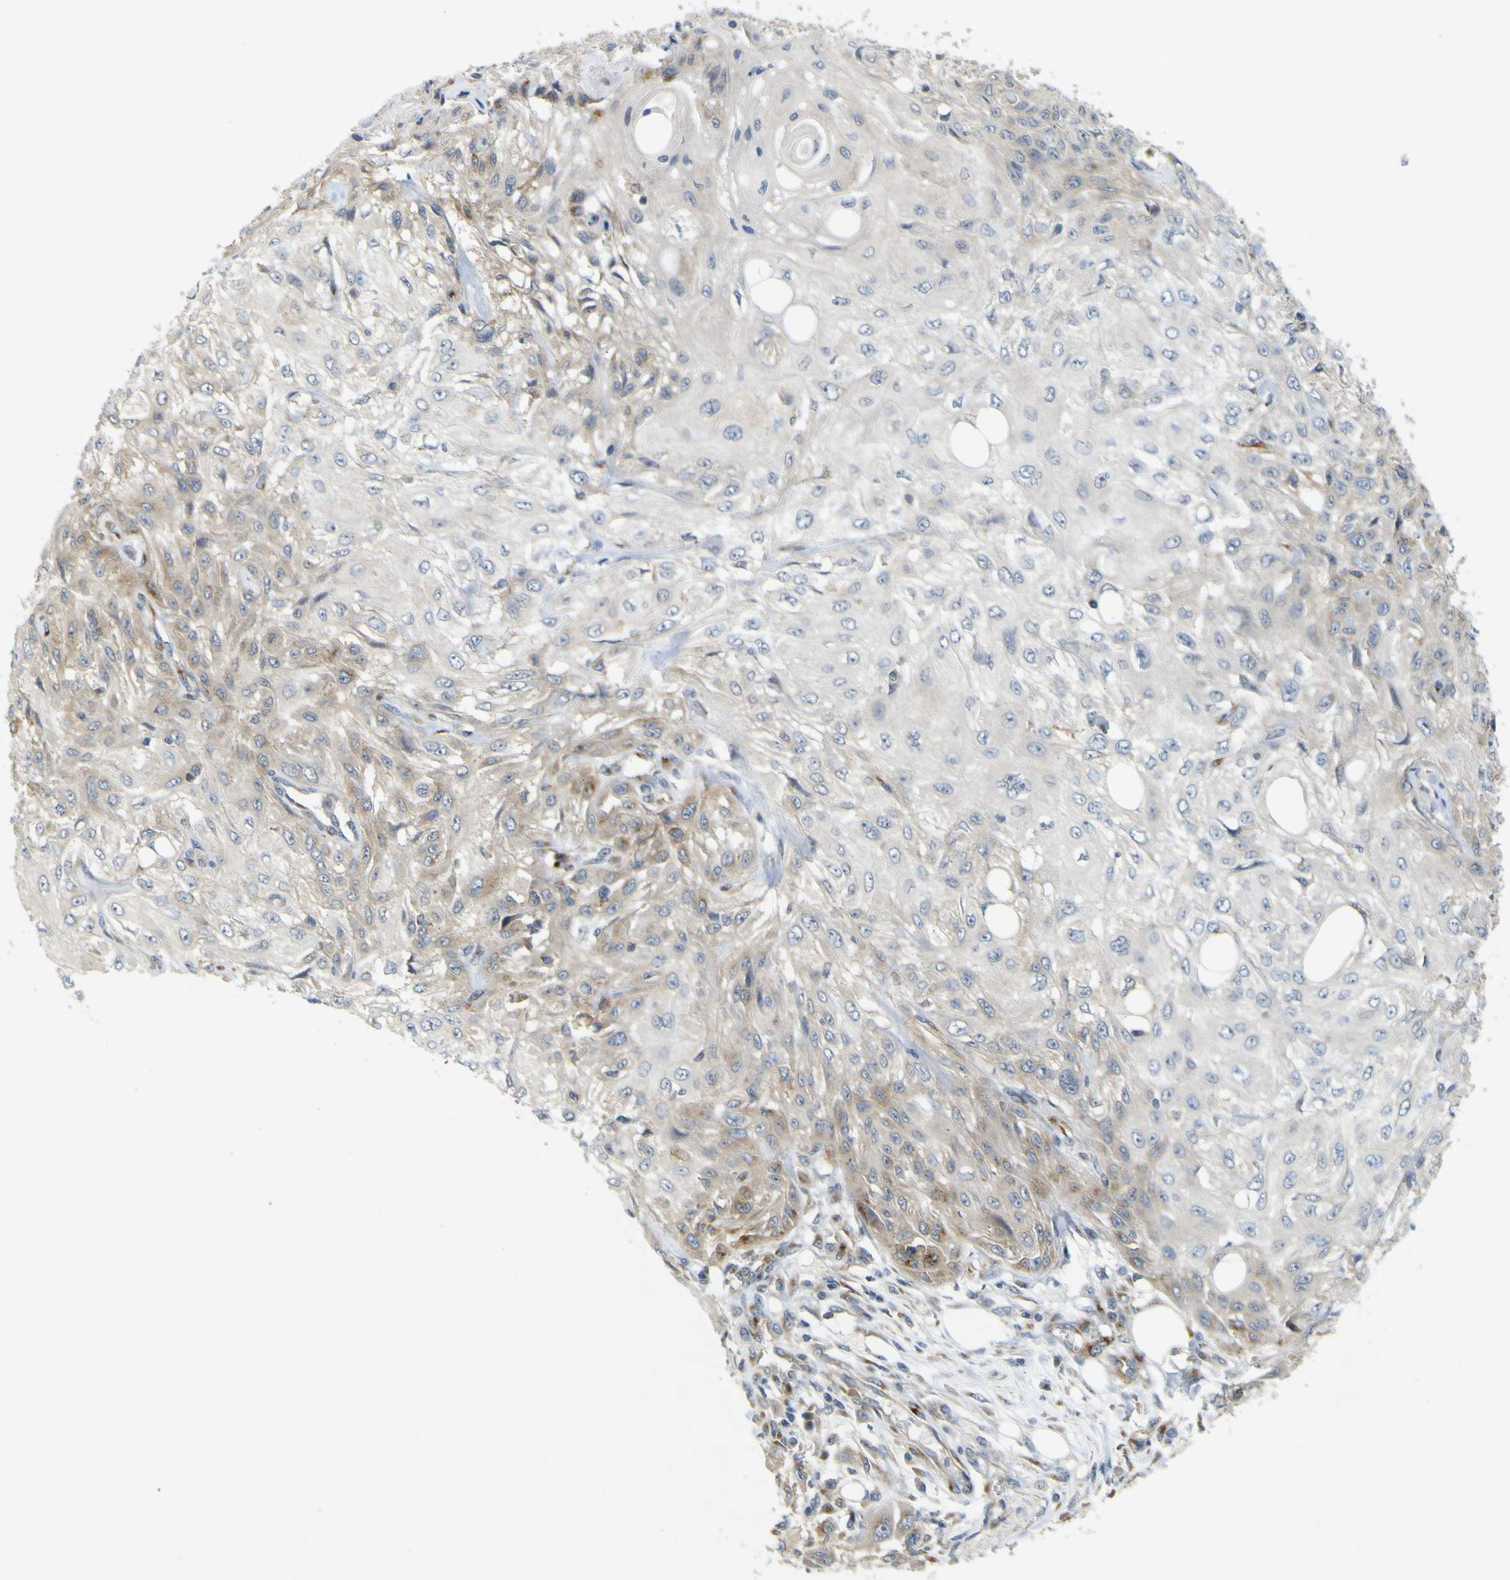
{"staining": {"intensity": "weak", "quantity": "<25%", "location": "cytoplasmic/membranous"}, "tissue": "skin cancer", "cell_type": "Tumor cells", "image_type": "cancer", "snomed": [{"axis": "morphology", "description": "Squamous cell carcinoma, NOS"}, {"axis": "topography", "description": "Skin"}], "caption": "IHC of human skin cancer displays no positivity in tumor cells.", "gene": "IGF2R", "patient": {"sex": "male", "age": 75}}